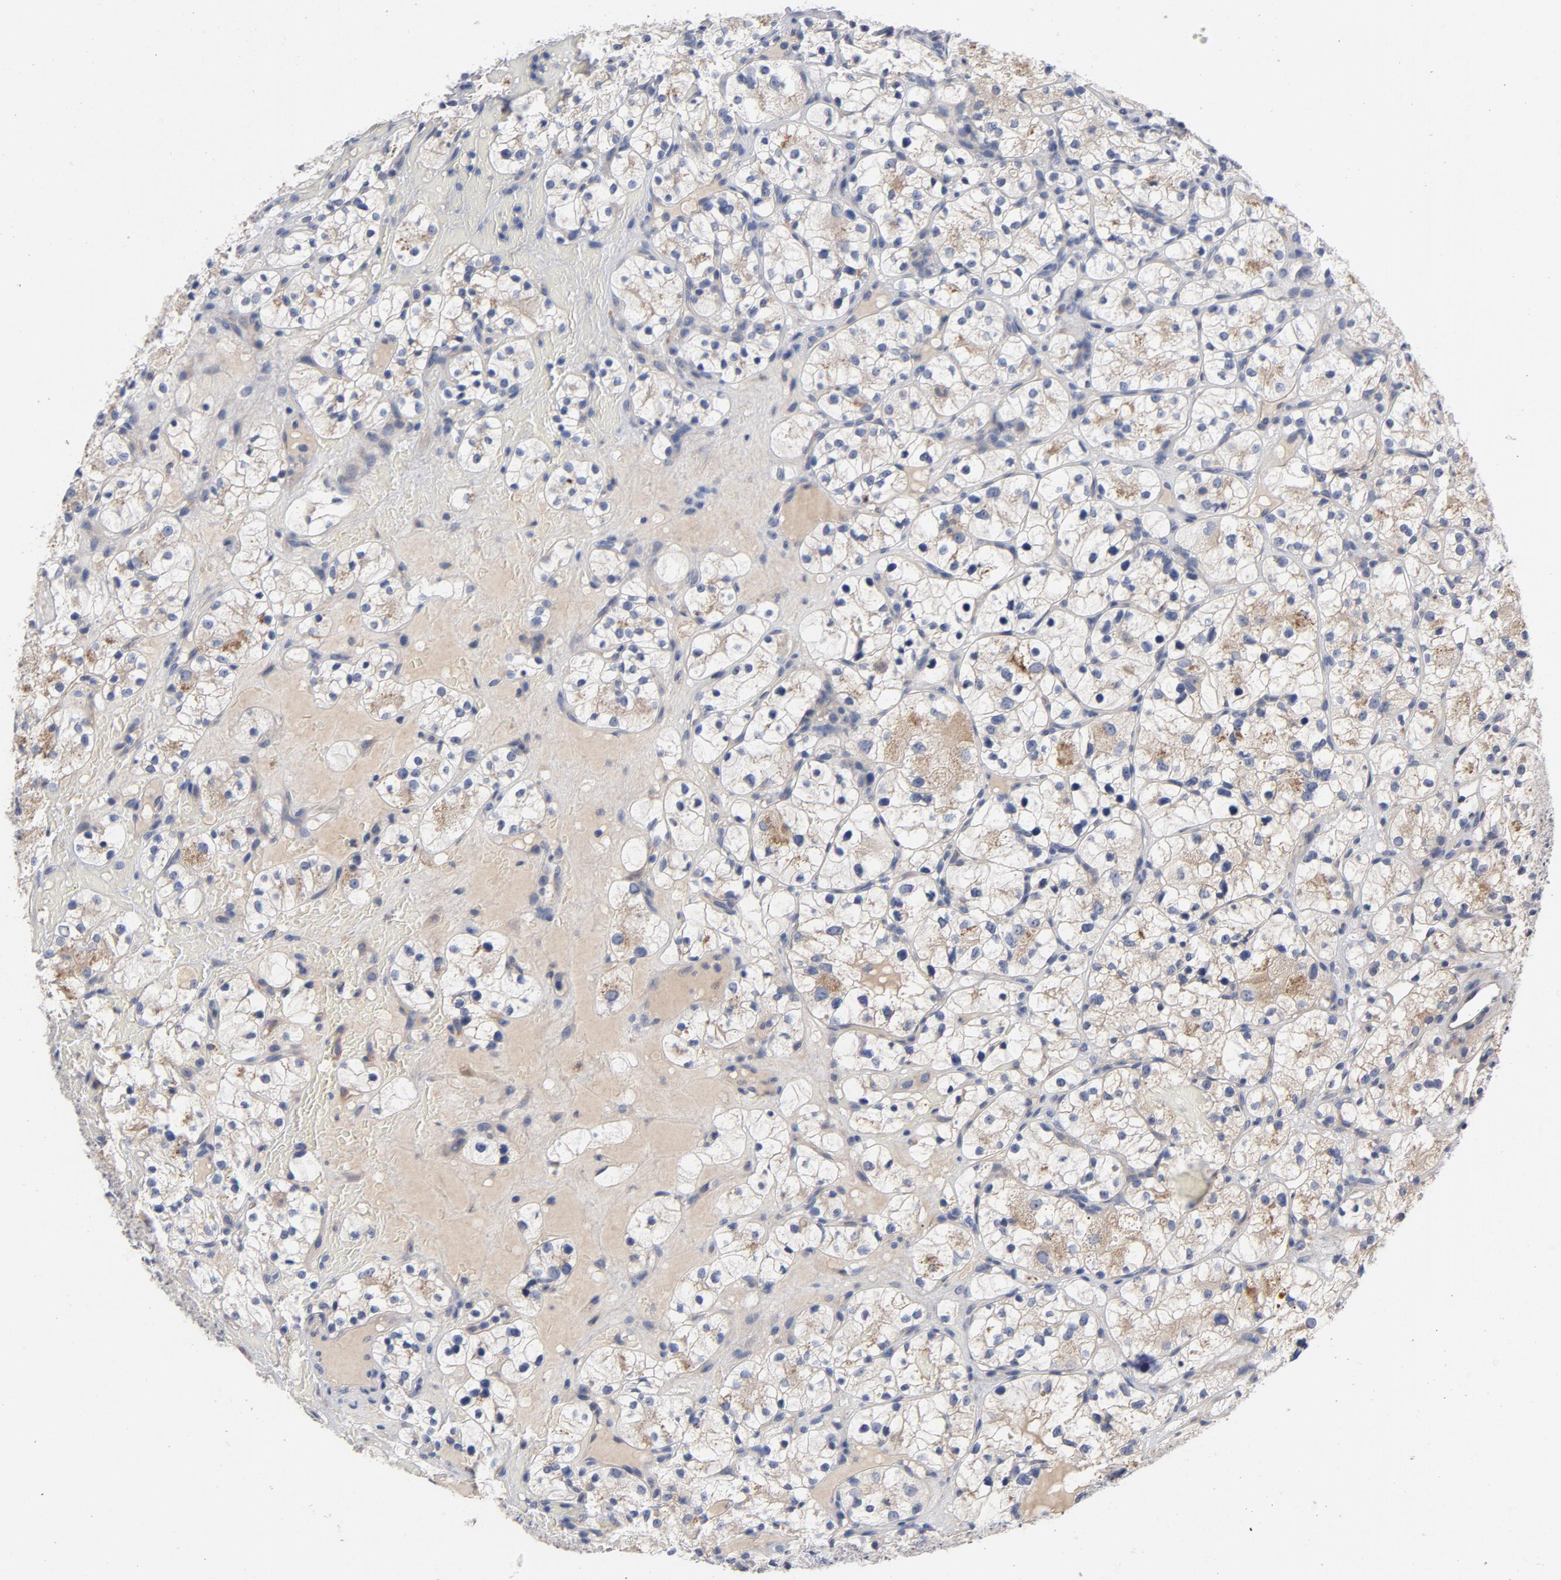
{"staining": {"intensity": "weak", "quantity": "<25%", "location": "cytoplasmic/membranous"}, "tissue": "renal cancer", "cell_type": "Tumor cells", "image_type": "cancer", "snomed": [{"axis": "morphology", "description": "Adenocarcinoma, NOS"}, {"axis": "topography", "description": "Kidney"}], "caption": "High power microscopy image of an immunohistochemistry (IHC) image of renal cancer, revealing no significant staining in tumor cells.", "gene": "CCDC134", "patient": {"sex": "female", "age": 60}}